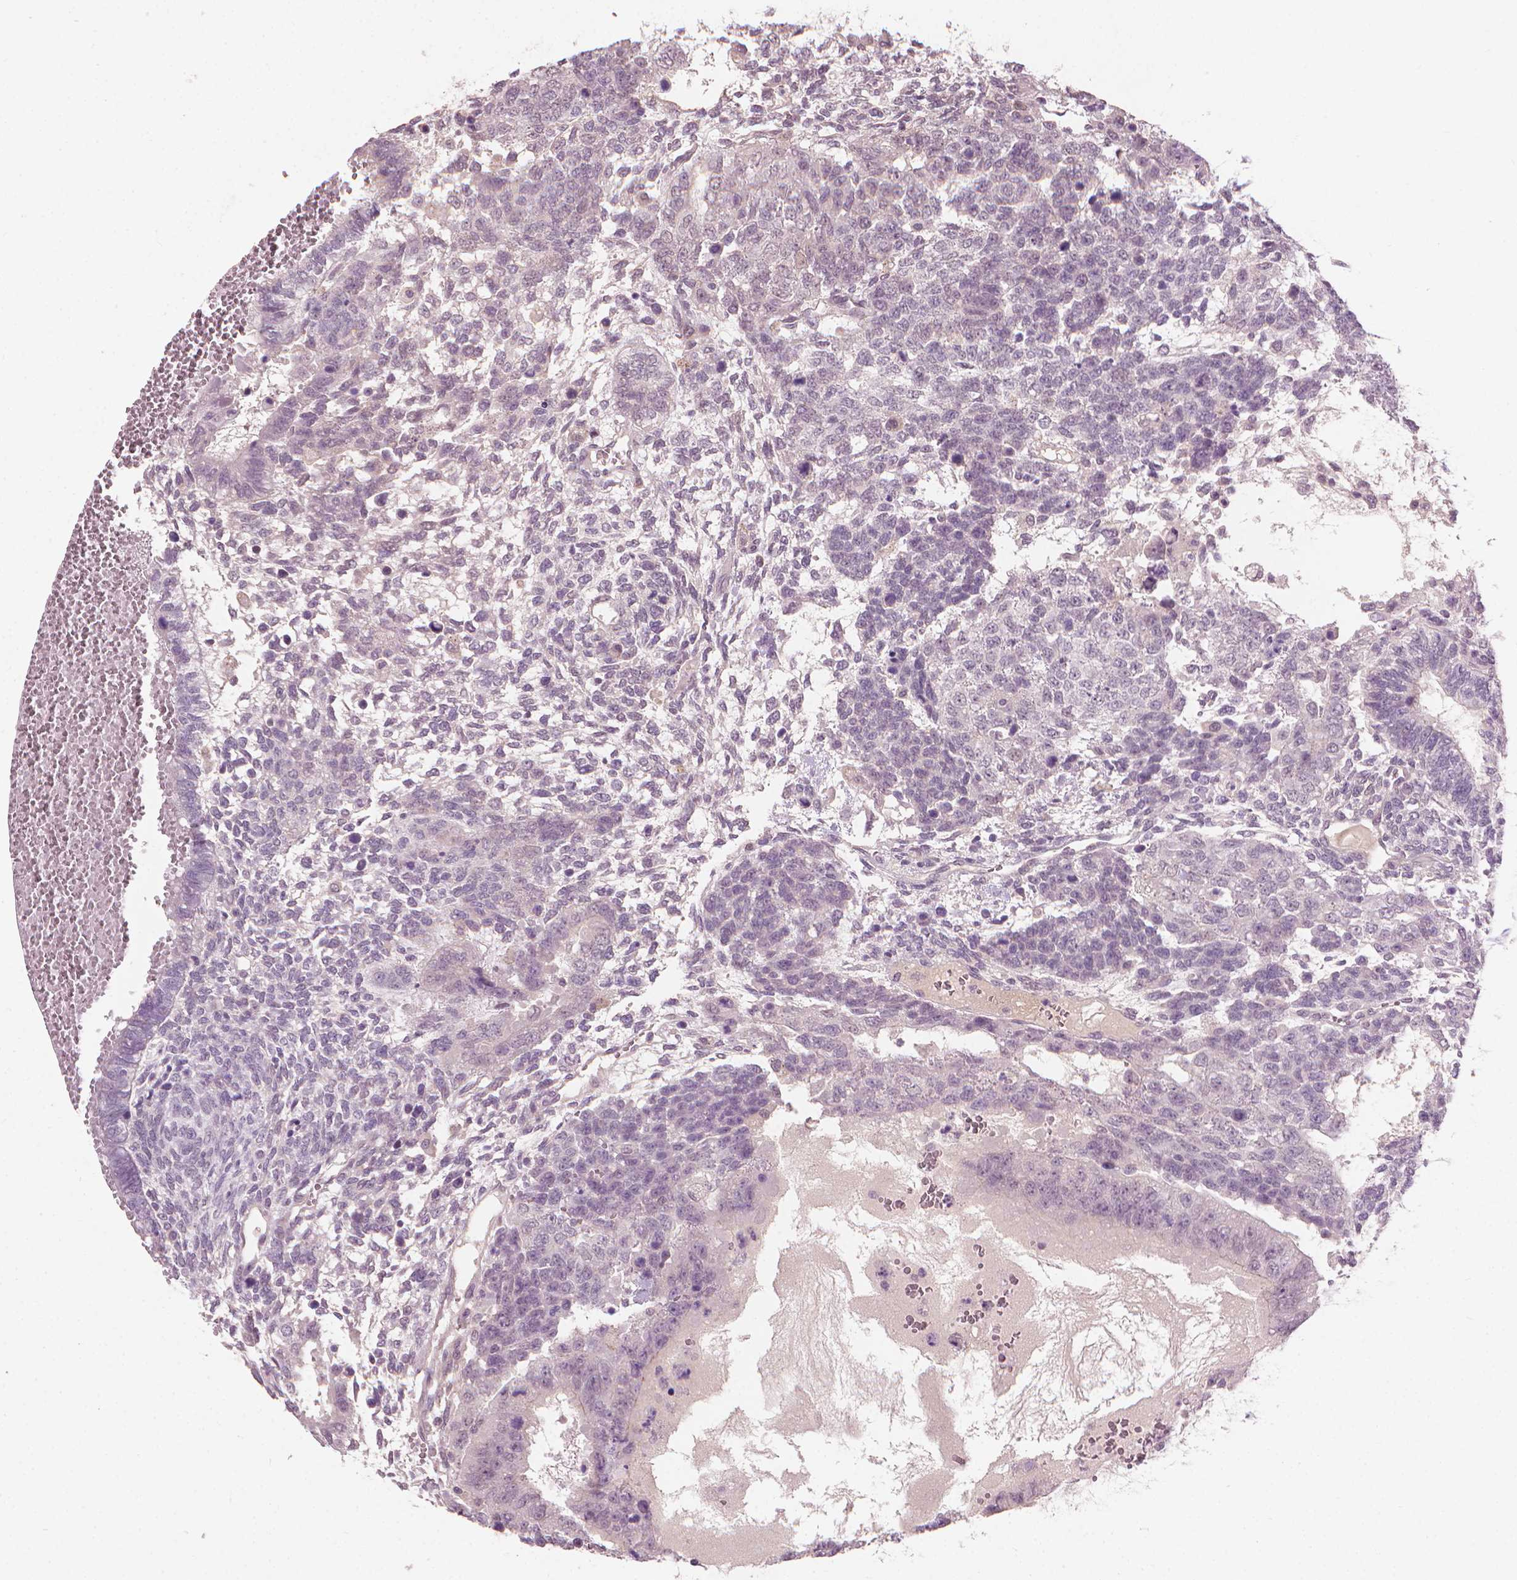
{"staining": {"intensity": "negative", "quantity": "none", "location": "none"}, "tissue": "testis cancer", "cell_type": "Tumor cells", "image_type": "cancer", "snomed": [{"axis": "morphology", "description": "Normal tissue, NOS"}, {"axis": "morphology", "description": "Carcinoma, Embryonal, NOS"}, {"axis": "topography", "description": "Testis"}, {"axis": "topography", "description": "Epididymis"}], "caption": "Immunohistochemical staining of human testis cancer (embryonal carcinoma) demonstrates no significant positivity in tumor cells.", "gene": "SAXO2", "patient": {"sex": "male", "age": 23}}